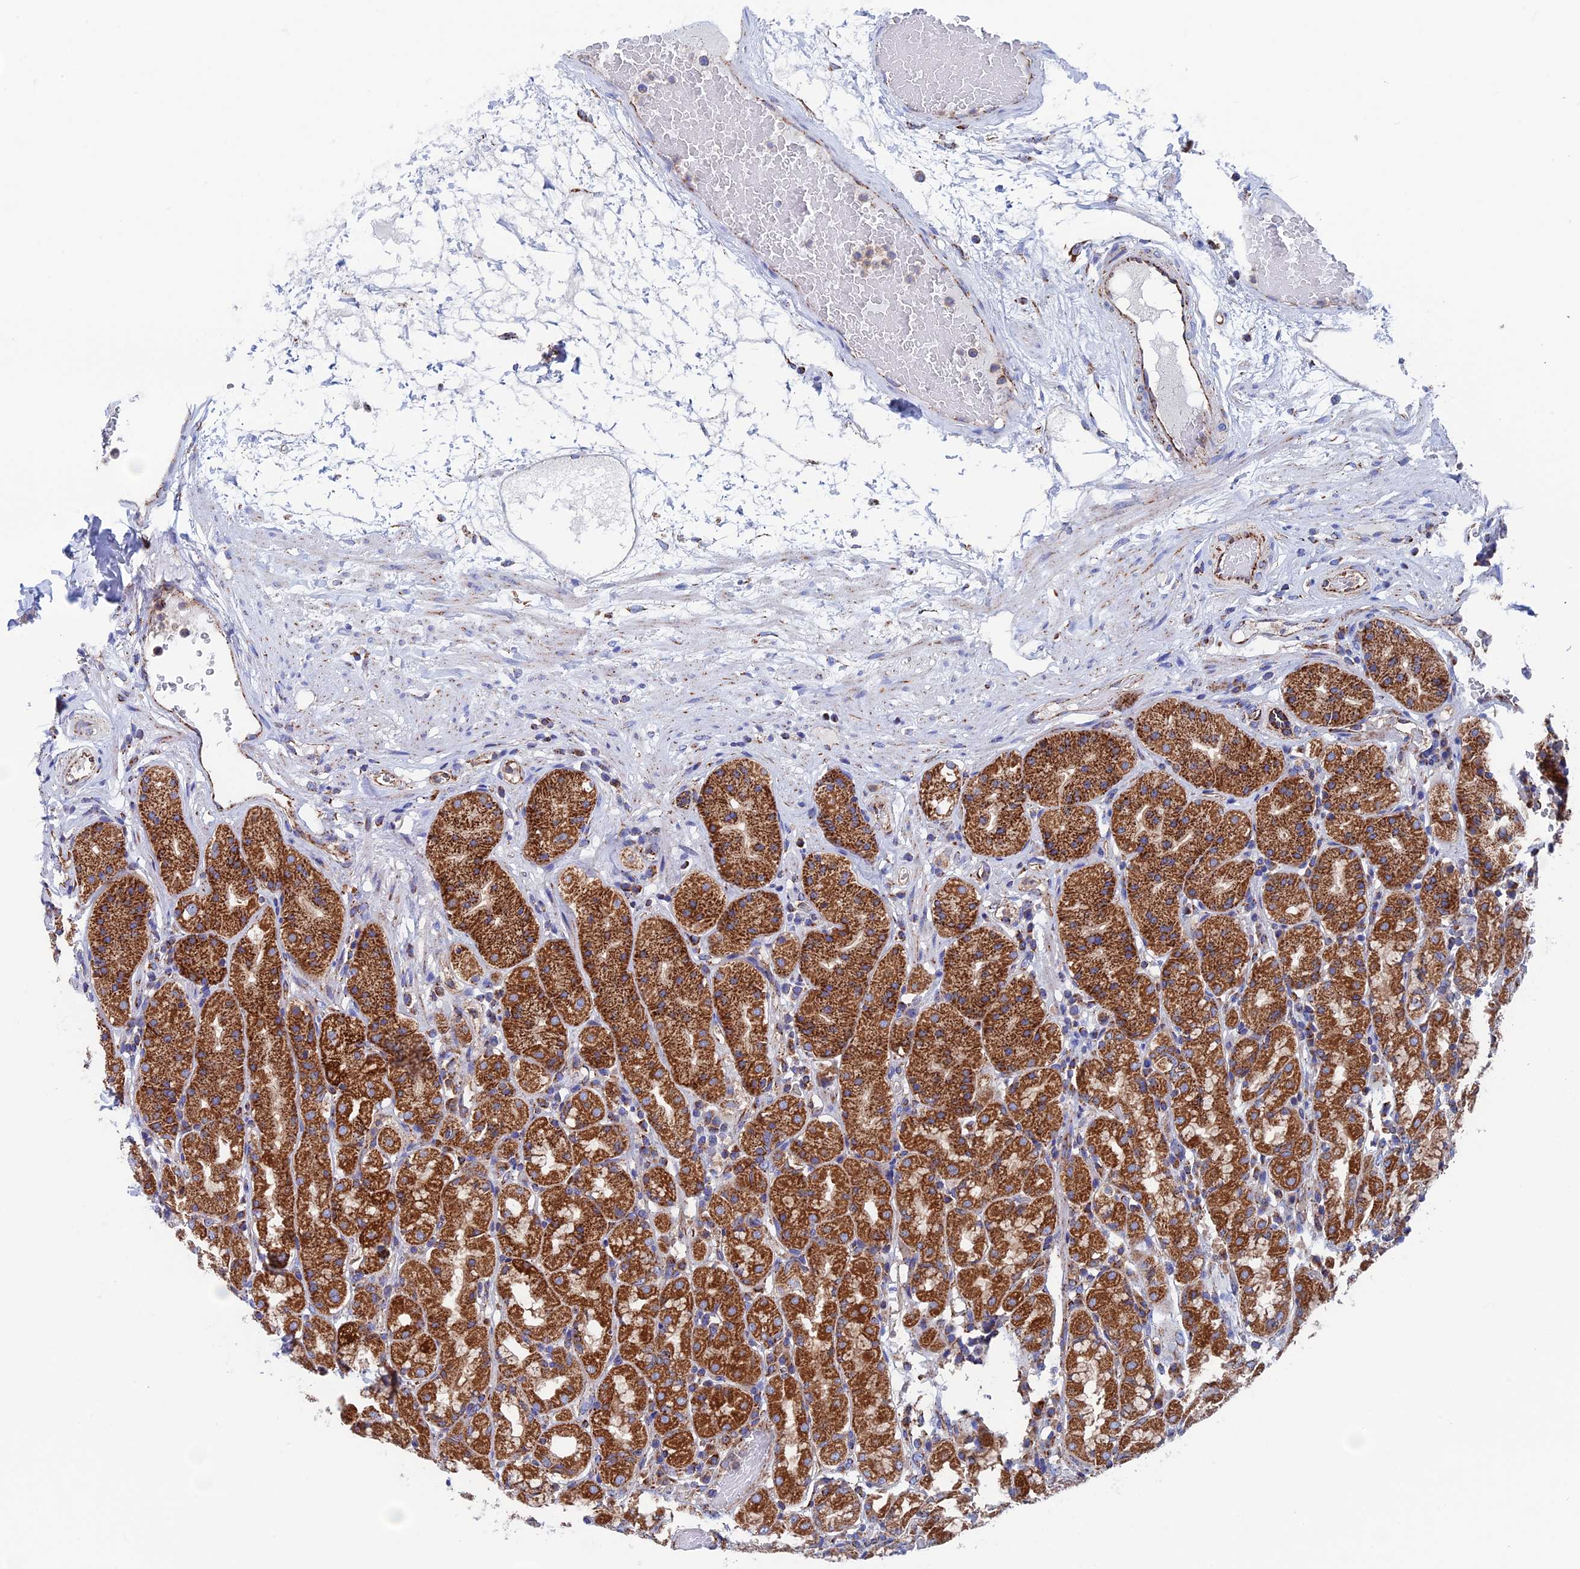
{"staining": {"intensity": "strong", "quantity": ">75%", "location": "cytoplasmic/membranous"}, "tissue": "stomach", "cell_type": "Glandular cells", "image_type": "normal", "snomed": [{"axis": "morphology", "description": "Normal tissue, NOS"}, {"axis": "topography", "description": "Stomach, lower"}], "caption": "The micrograph displays staining of normal stomach, revealing strong cytoplasmic/membranous protein staining (brown color) within glandular cells.", "gene": "WDR83", "patient": {"sex": "female", "age": 56}}